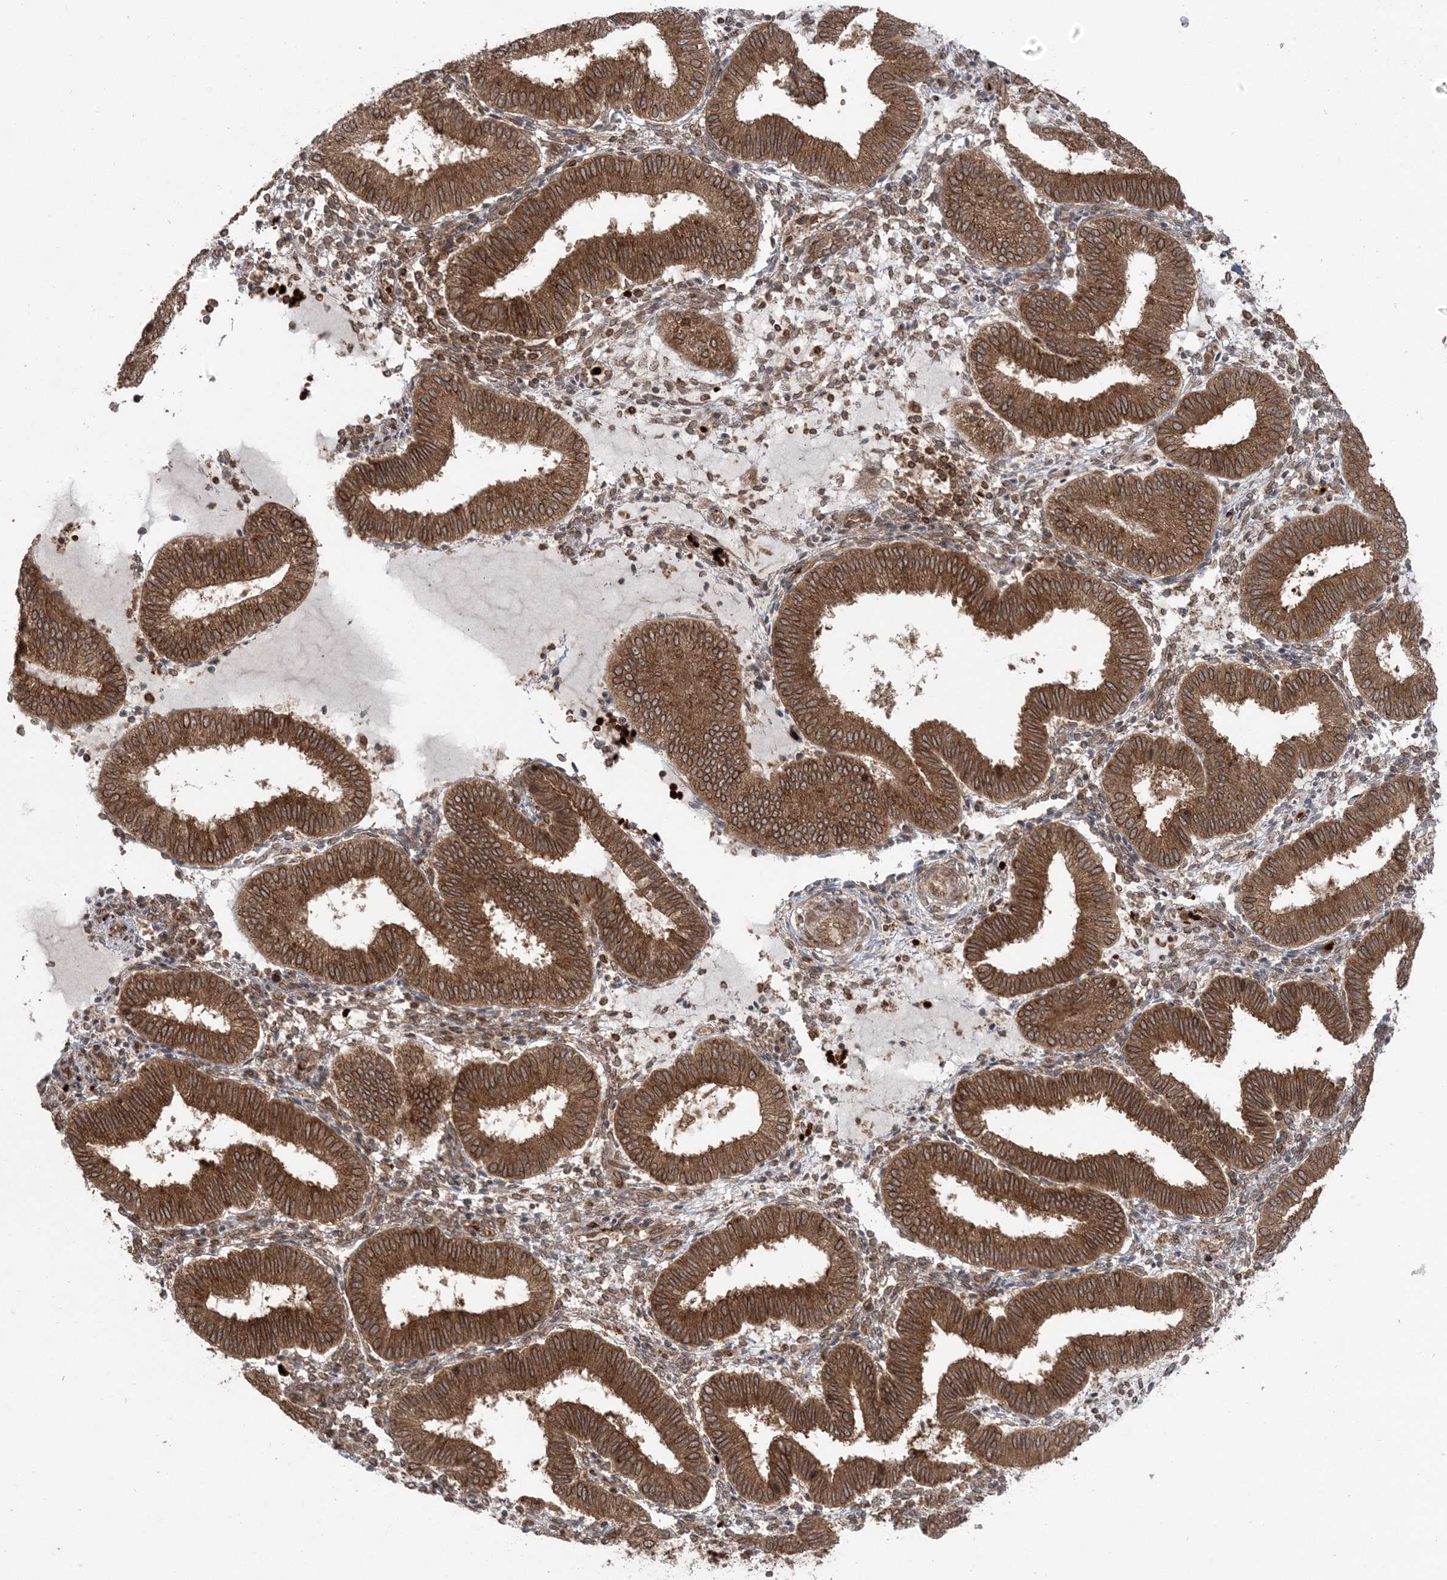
{"staining": {"intensity": "moderate", "quantity": ">75%", "location": "cytoplasmic/membranous"}, "tissue": "endometrium", "cell_type": "Cells in endometrial stroma", "image_type": "normal", "snomed": [{"axis": "morphology", "description": "Normal tissue, NOS"}, {"axis": "topography", "description": "Endometrium"}], "caption": "Protein positivity by immunohistochemistry (IHC) shows moderate cytoplasmic/membranous expression in approximately >75% of cells in endometrial stroma in unremarkable endometrium.", "gene": "DDX19B", "patient": {"sex": "female", "age": 39}}